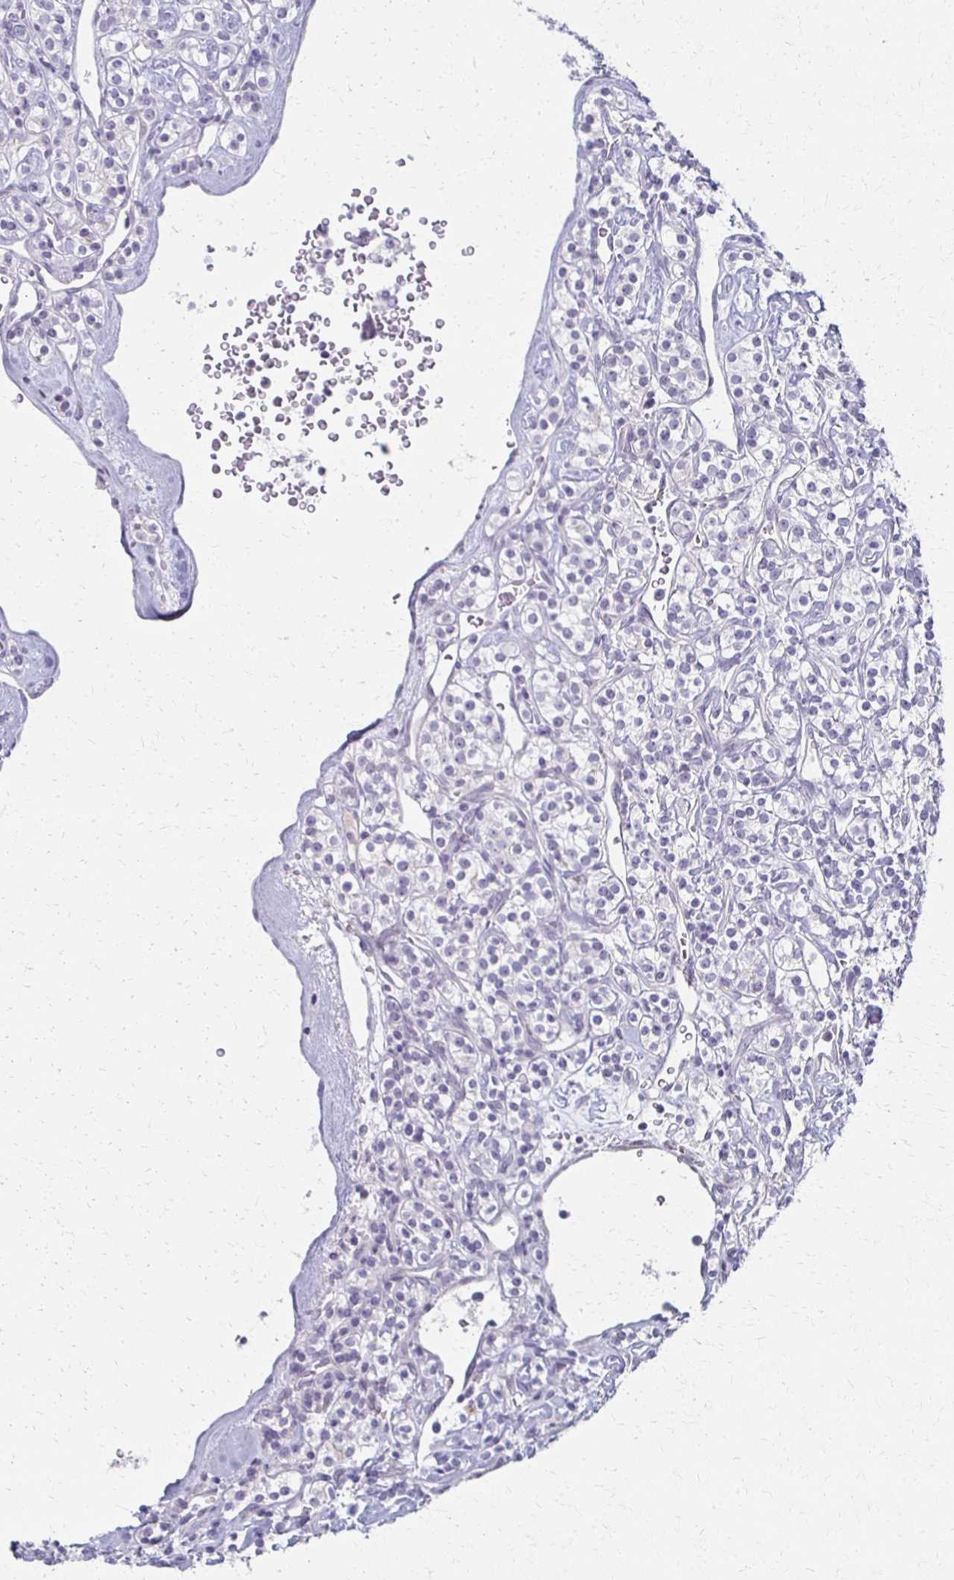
{"staining": {"intensity": "negative", "quantity": "none", "location": "none"}, "tissue": "renal cancer", "cell_type": "Tumor cells", "image_type": "cancer", "snomed": [{"axis": "morphology", "description": "Adenocarcinoma, NOS"}, {"axis": "topography", "description": "Kidney"}], "caption": "There is no significant positivity in tumor cells of renal cancer. The staining was performed using DAB to visualize the protein expression in brown, while the nuclei were stained in blue with hematoxylin (Magnification: 20x).", "gene": "FOXO4", "patient": {"sex": "male", "age": 77}}